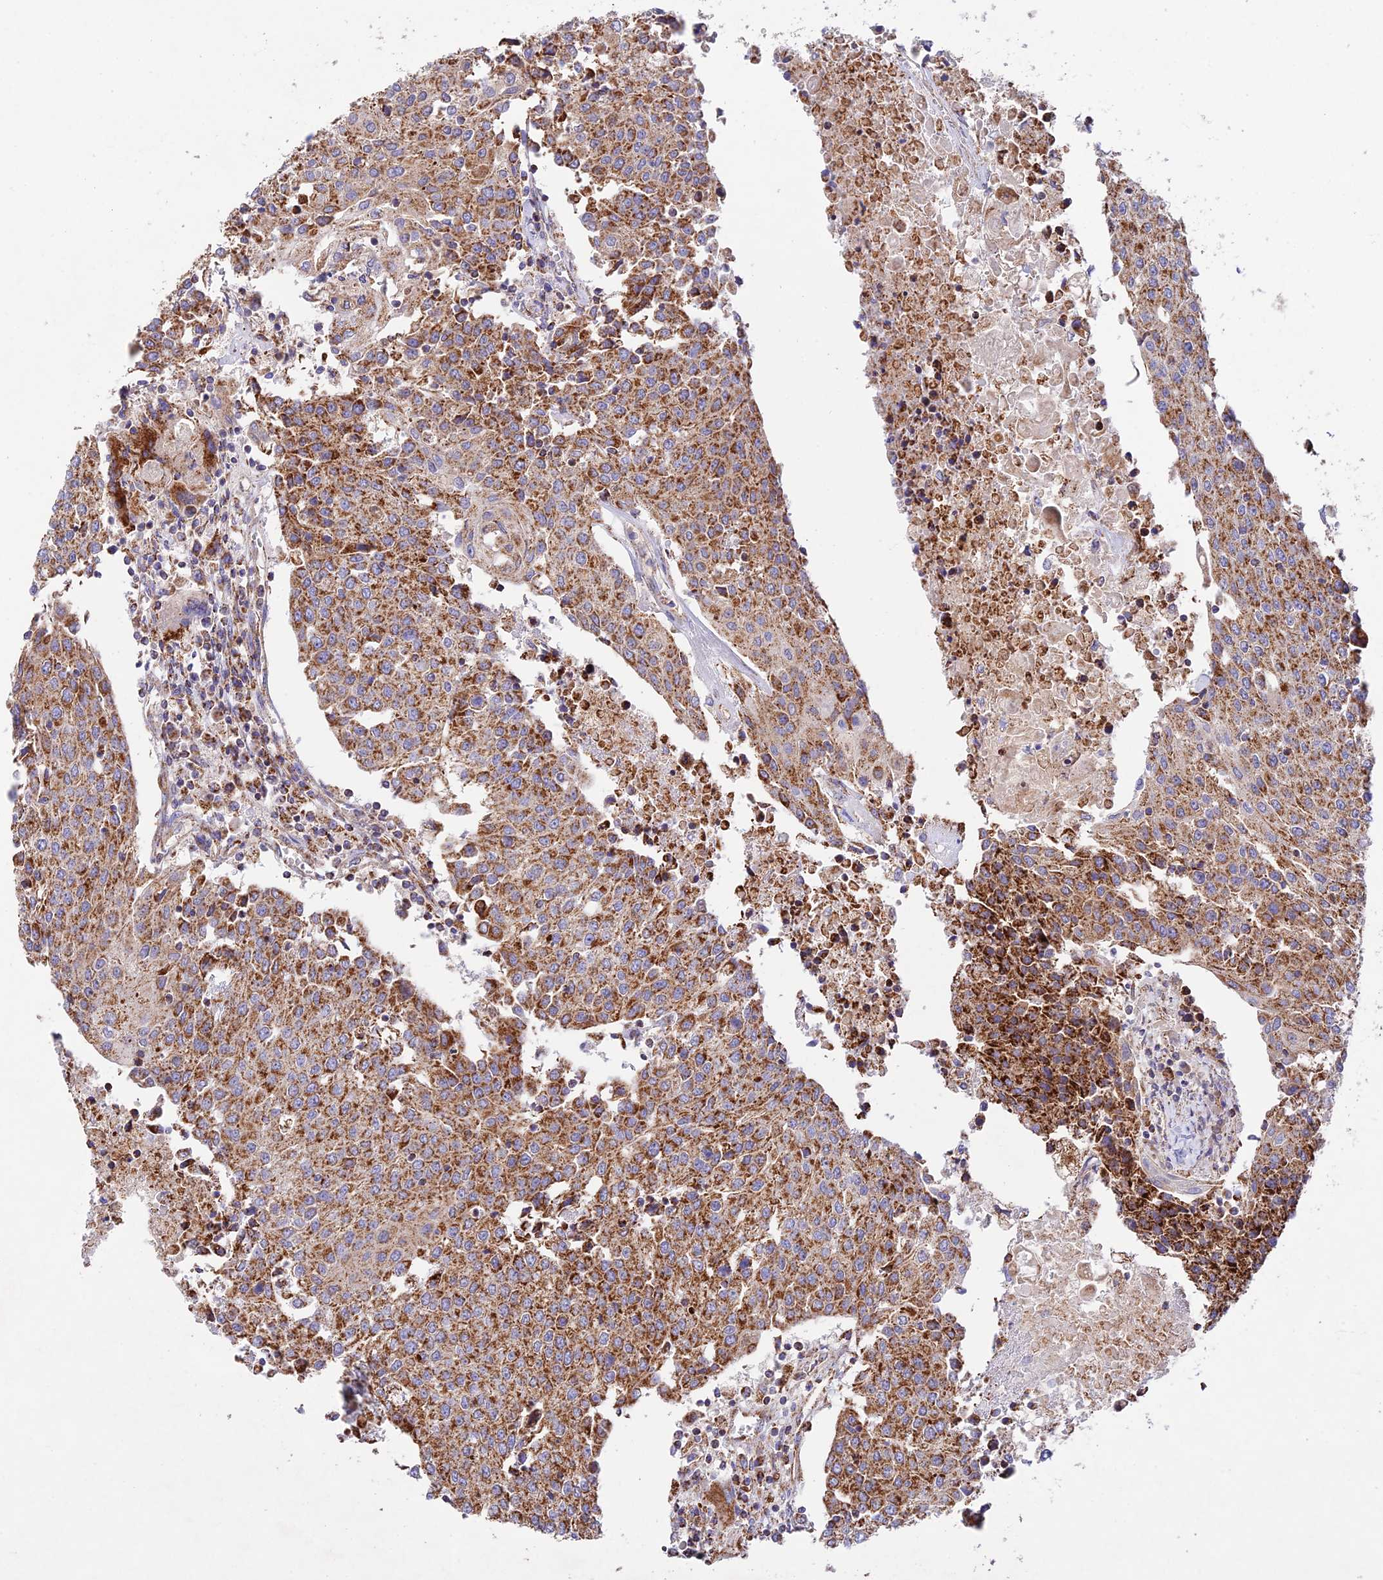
{"staining": {"intensity": "moderate", "quantity": ">75%", "location": "cytoplasmic/membranous"}, "tissue": "urothelial cancer", "cell_type": "Tumor cells", "image_type": "cancer", "snomed": [{"axis": "morphology", "description": "Urothelial carcinoma, High grade"}, {"axis": "topography", "description": "Urinary bladder"}], "caption": "About >75% of tumor cells in human high-grade urothelial carcinoma show moderate cytoplasmic/membranous protein positivity as visualized by brown immunohistochemical staining.", "gene": "KHDC3L", "patient": {"sex": "female", "age": 85}}